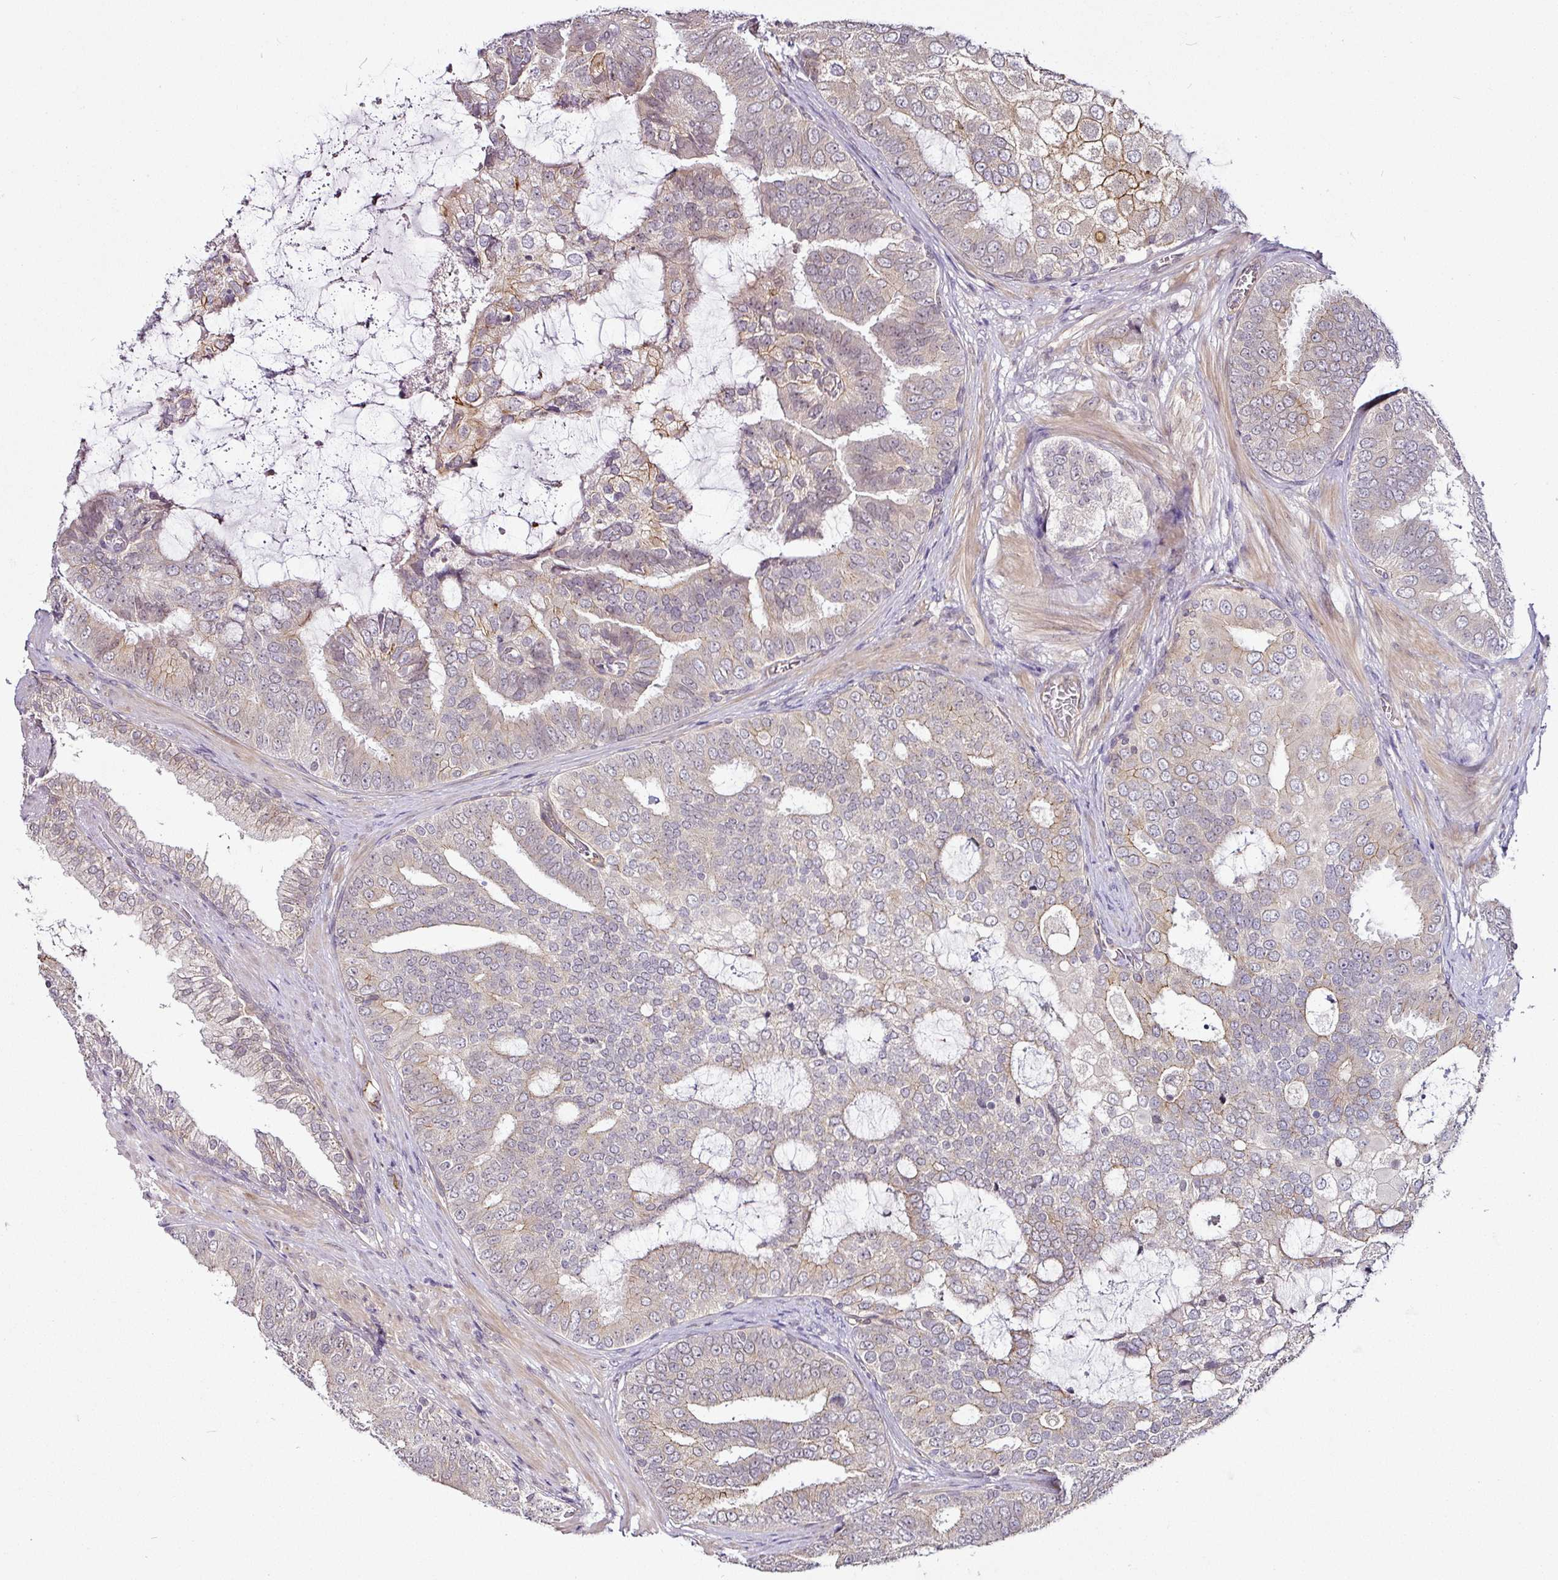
{"staining": {"intensity": "moderate", "quantity": "<25%", "location": "cytoplasmic/membranous"}, "tissue": "prostate cancer", "cell_type": "Tumor cells", "image_type": "cancer", "snomed": [{"axis": "morphology", "description": "Adenocarcinoma, High grade"}, {"axis": "topography", "description": "Prostate"}], "caption": "This micrograph shows immunohistochemistry (IHC) staining of adenocarcinoma (high-grade) (prostate), with low moderate cytoplasmic/membranous staining in approximately <25% of tumor cells.", "gene": "DCAF13", "patient": {"sex": "male", "age": 55}}